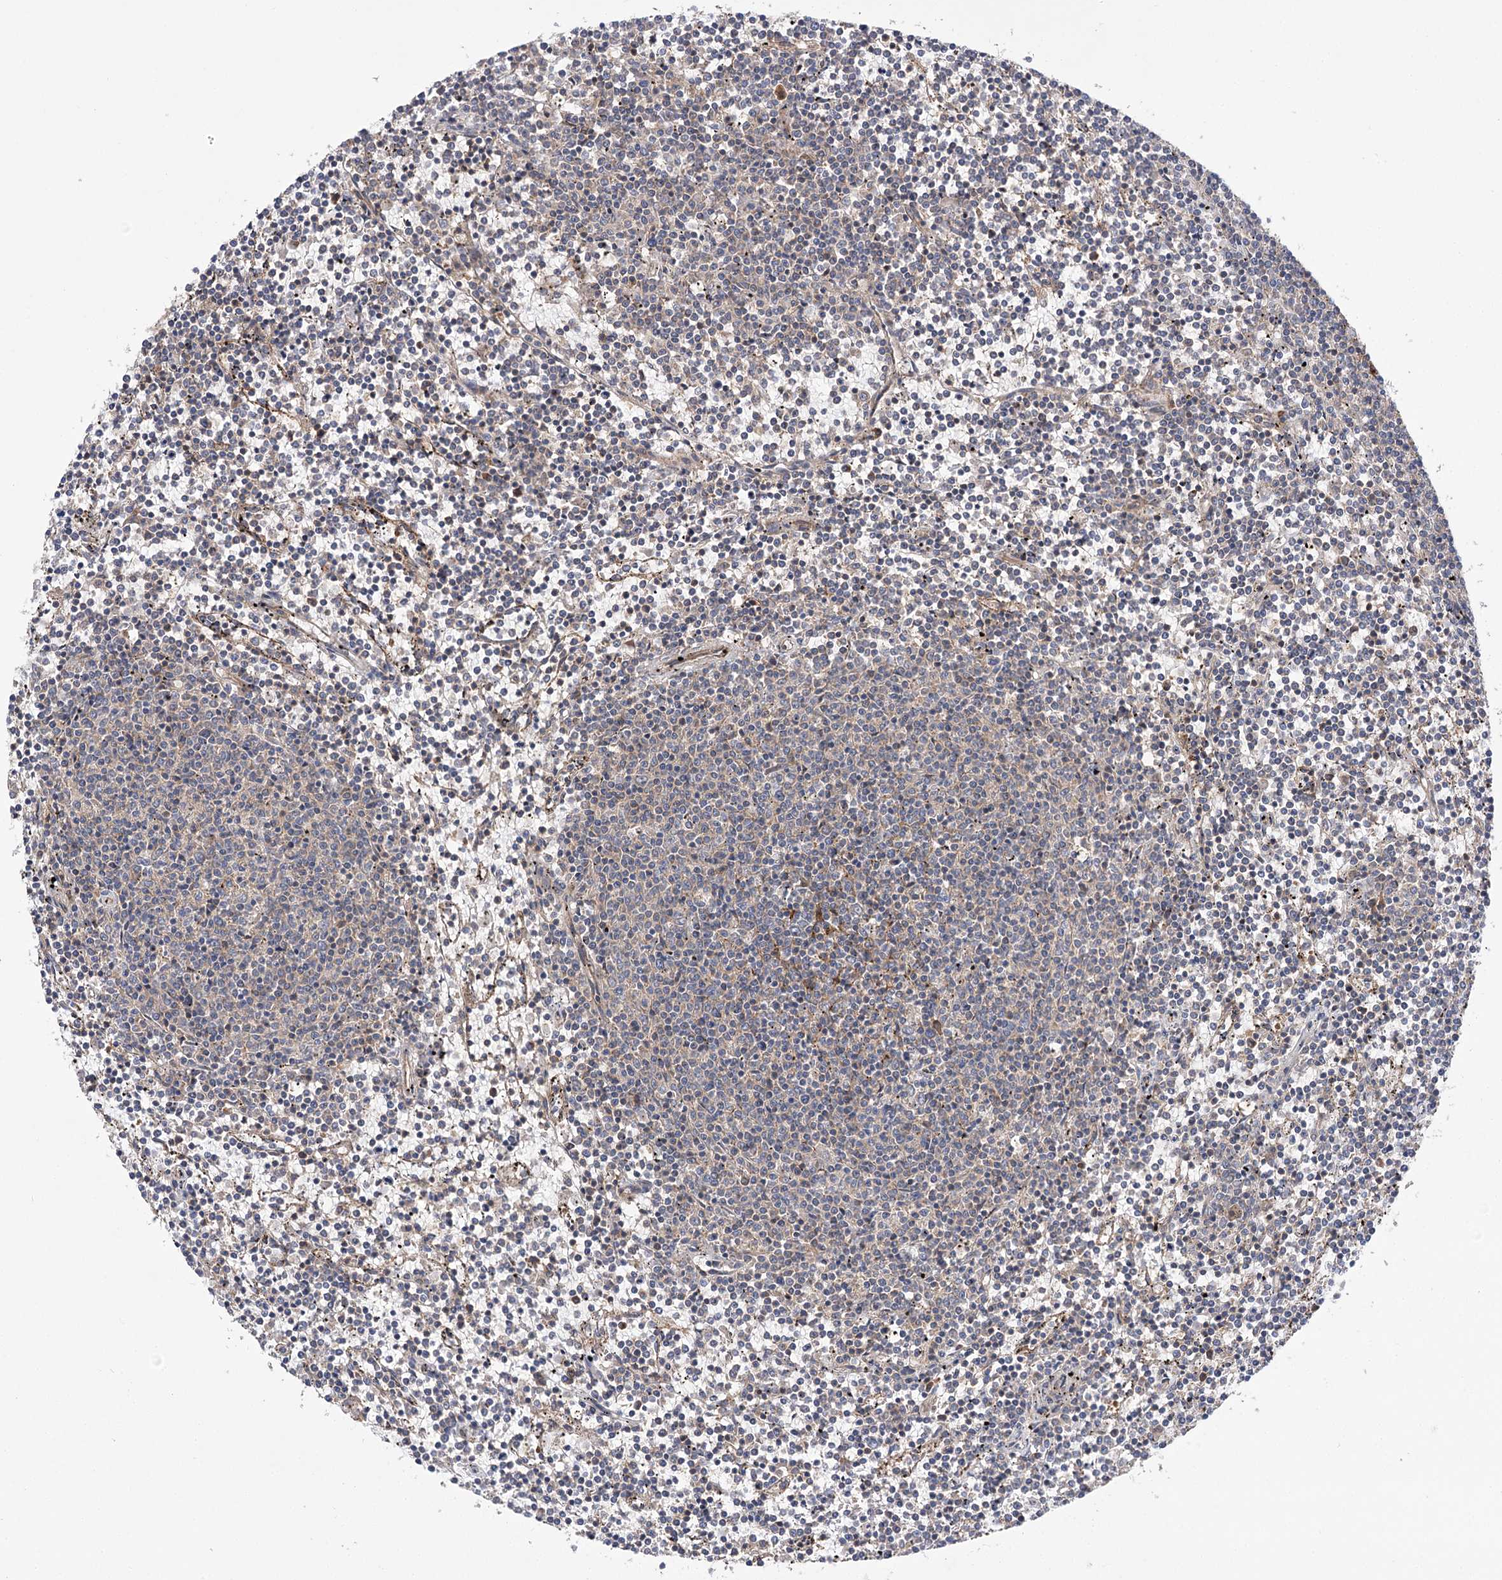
{"staining": {"intensity": "negative", "quantity": "none", "location": "none"}, "tissue": "lymphoma", "cell_type": "Tumor cells", "image_type": "cancer", "snomed": [{"axis": "morphology", "description": "Malignant lymphoma, non-Hodgkin's type, Low grade"}, {"axis": "topography", "description": "Spleen"}], "caption": "The photomicrograph displays no staining of tumor cells in low-grade malignant lymphoma, non-Hodgkin's type.", "gene": "VPS37B", "patient": {"sex": "female", "age": 50}}